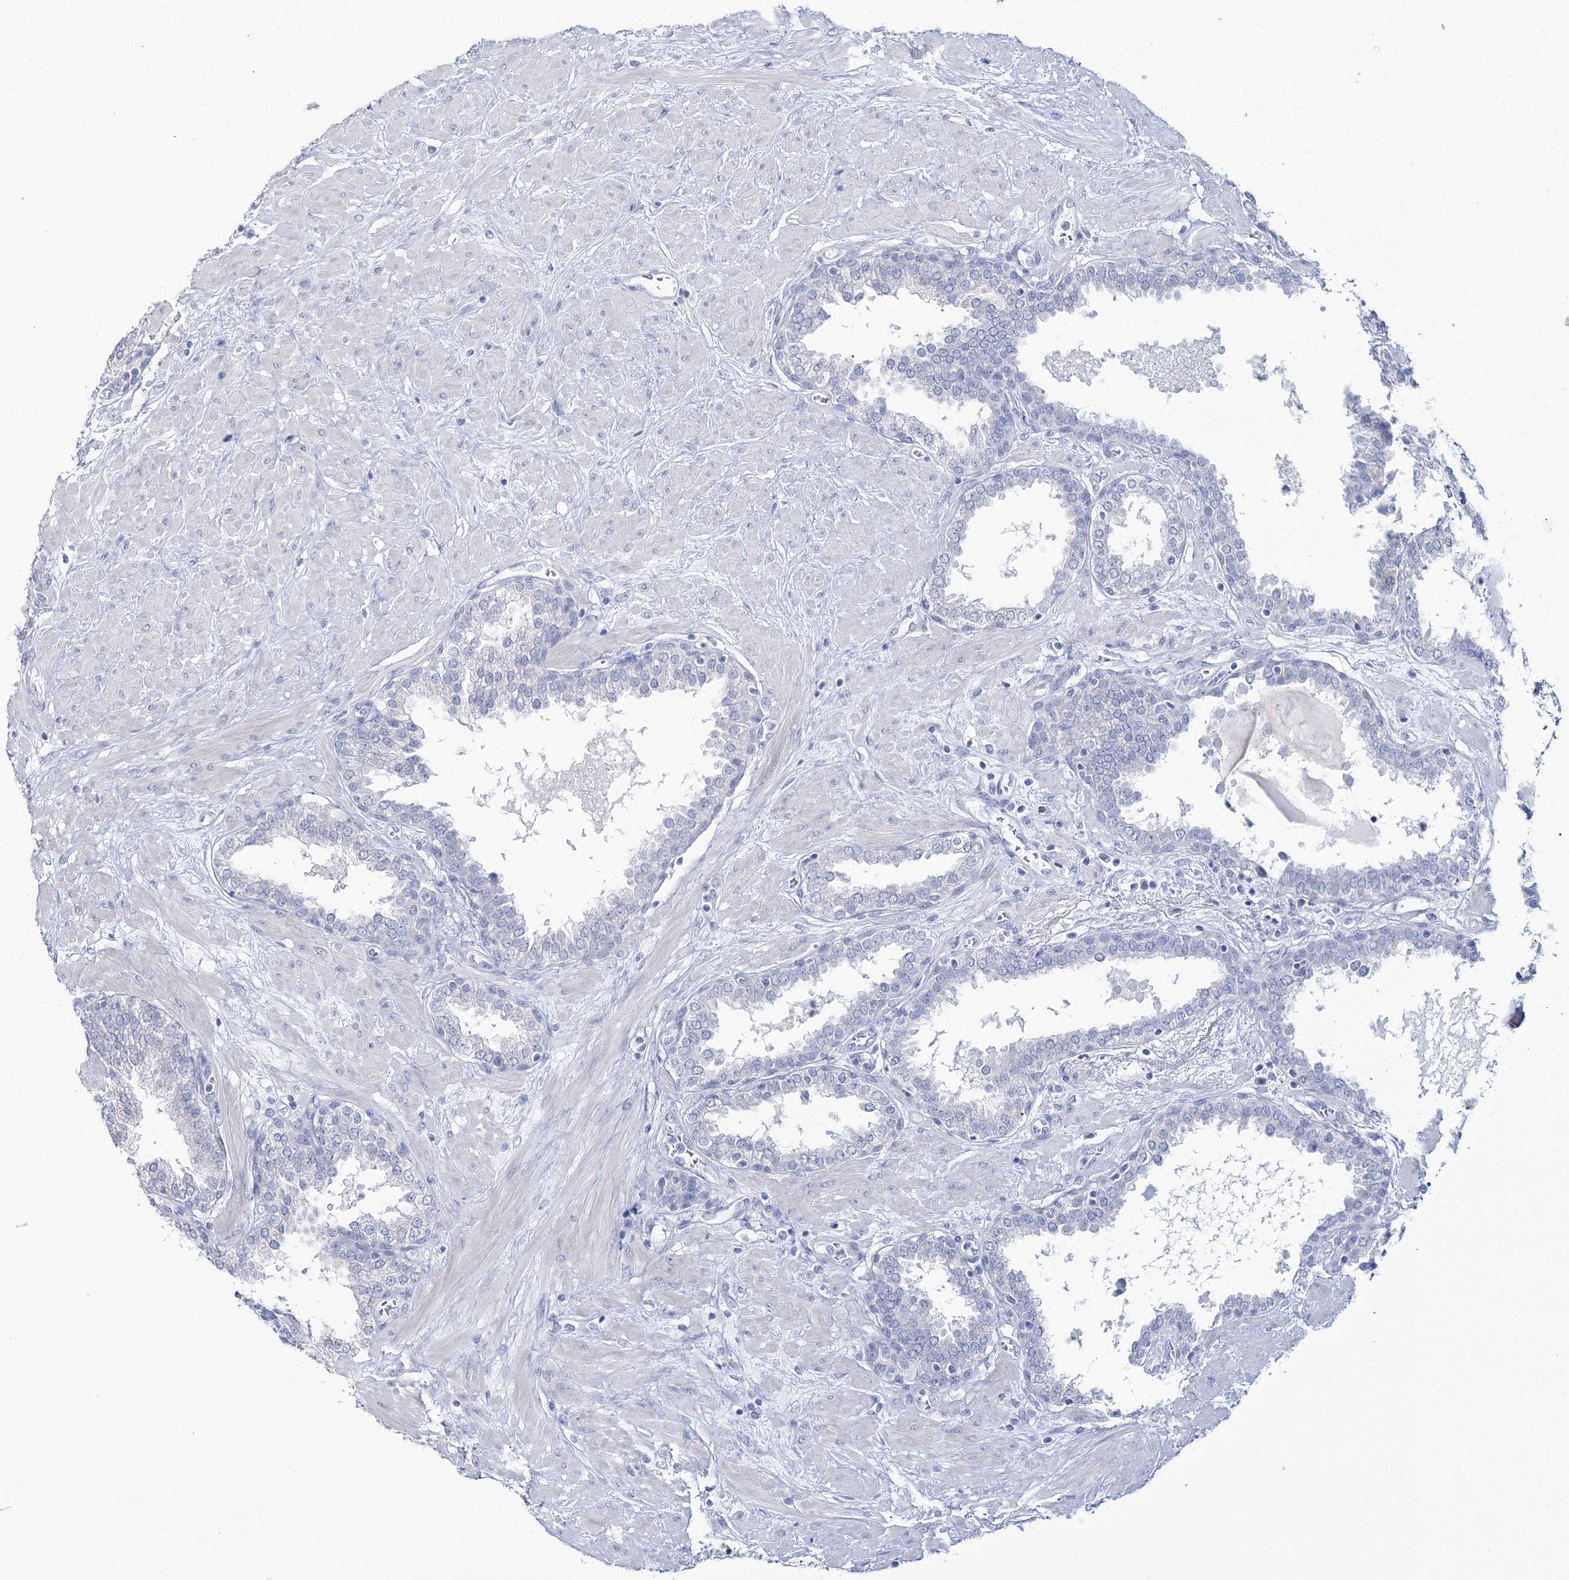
{"staining": {"intensity": "negative", "quantity": "none", "location": "none"}, "tissue": "prostate", "cell_type": "Glandular cells", "image_type": "normal", "snomed": [{"axis": "morphology", "description": "Normal tissue, NOS"}, {"axis": "topography", "description": "Prostate"}], "caption": "An IHC image of benign prostate is shown. There is no staining in glandular cells of prostate. (DAB immunohistochemistry (IHC) visualized using brightfield microscopy, high magnification).", "gene": "CYP3A4", "patient": {"sex": "male", "age": 51}}